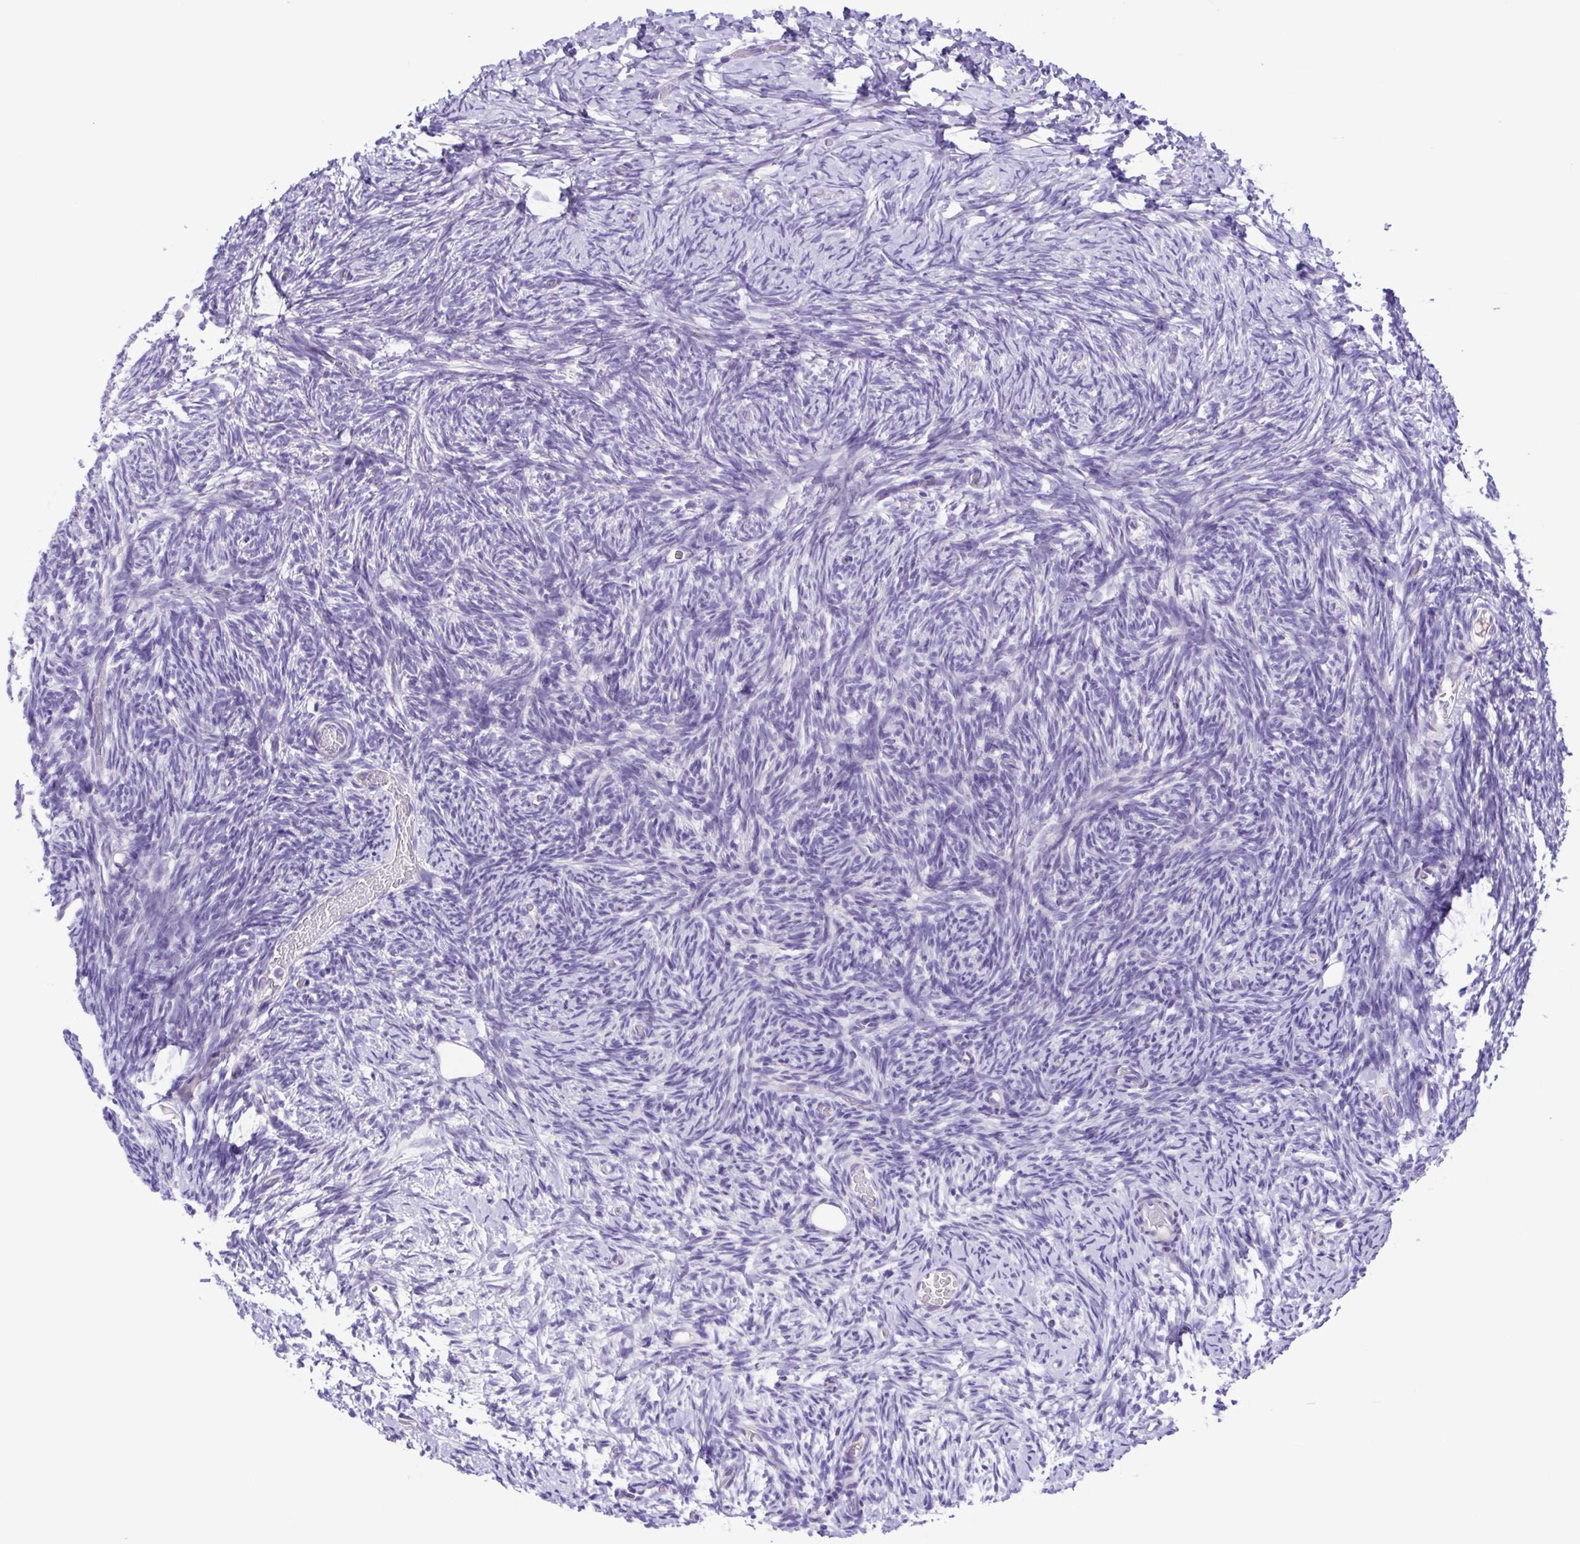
{"staining": {"intensity": "negative", "quantity": "none", "location": "none"}, "tissue": "ovary", "cell_type": "Follicle cells", "image_type": "normal", "snomed": [{"axis": "morphology", "description": "Normal tissue, NOS"}, {"axis": "topography", "description": "Ovary"}], "caption": "Follicle cells are negative for protein expression in benign human ovary. (DAB (3,3'-diaminobenzidine) IHC with hematoxylin counter stain).", "gene": "ISM2", "patient": {"sex": "female", "age": 39}}